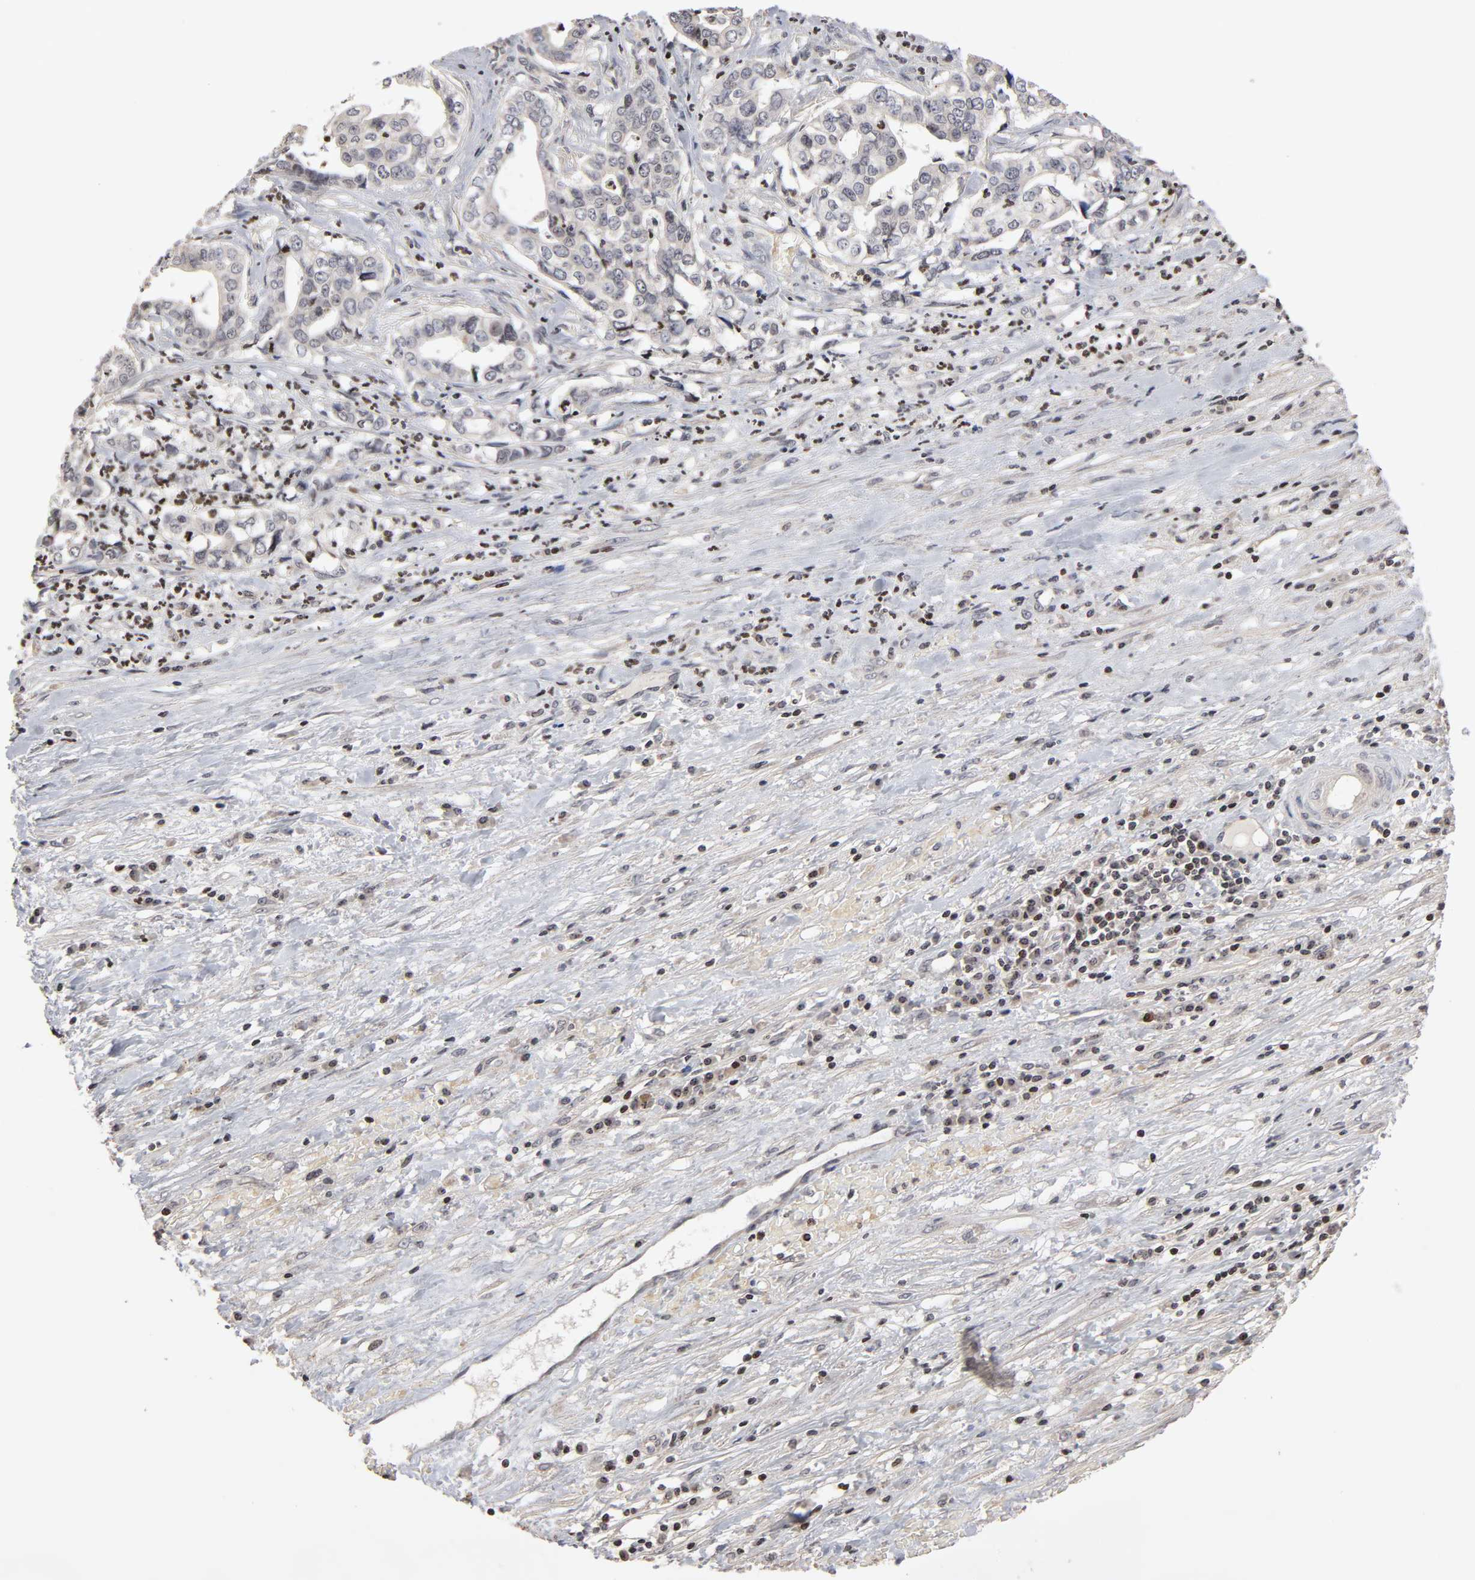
{"staining": {"intensity": "moderate", "quantity": "<25%", "location": "cytoplasmic/membranous,nuclear"}, "tissue": "liver cancer", "cell_type": "Tumor cells", "image_type": "cancer", "snomed": [{"axis": "morphology", "description": "Cholangiocarcinoma"}, {"axis": "topography", "description": "Liver"}], "caption": "Immunohistochemical staining of human liver cancer (cholangiocarcinoma) exhibits moderate cytoplasmic/membranous and nuclear protein staining in about <25% of tumor cells.", "gene": "ZNF473", "patient": {"sex": "female", "age": 61}}